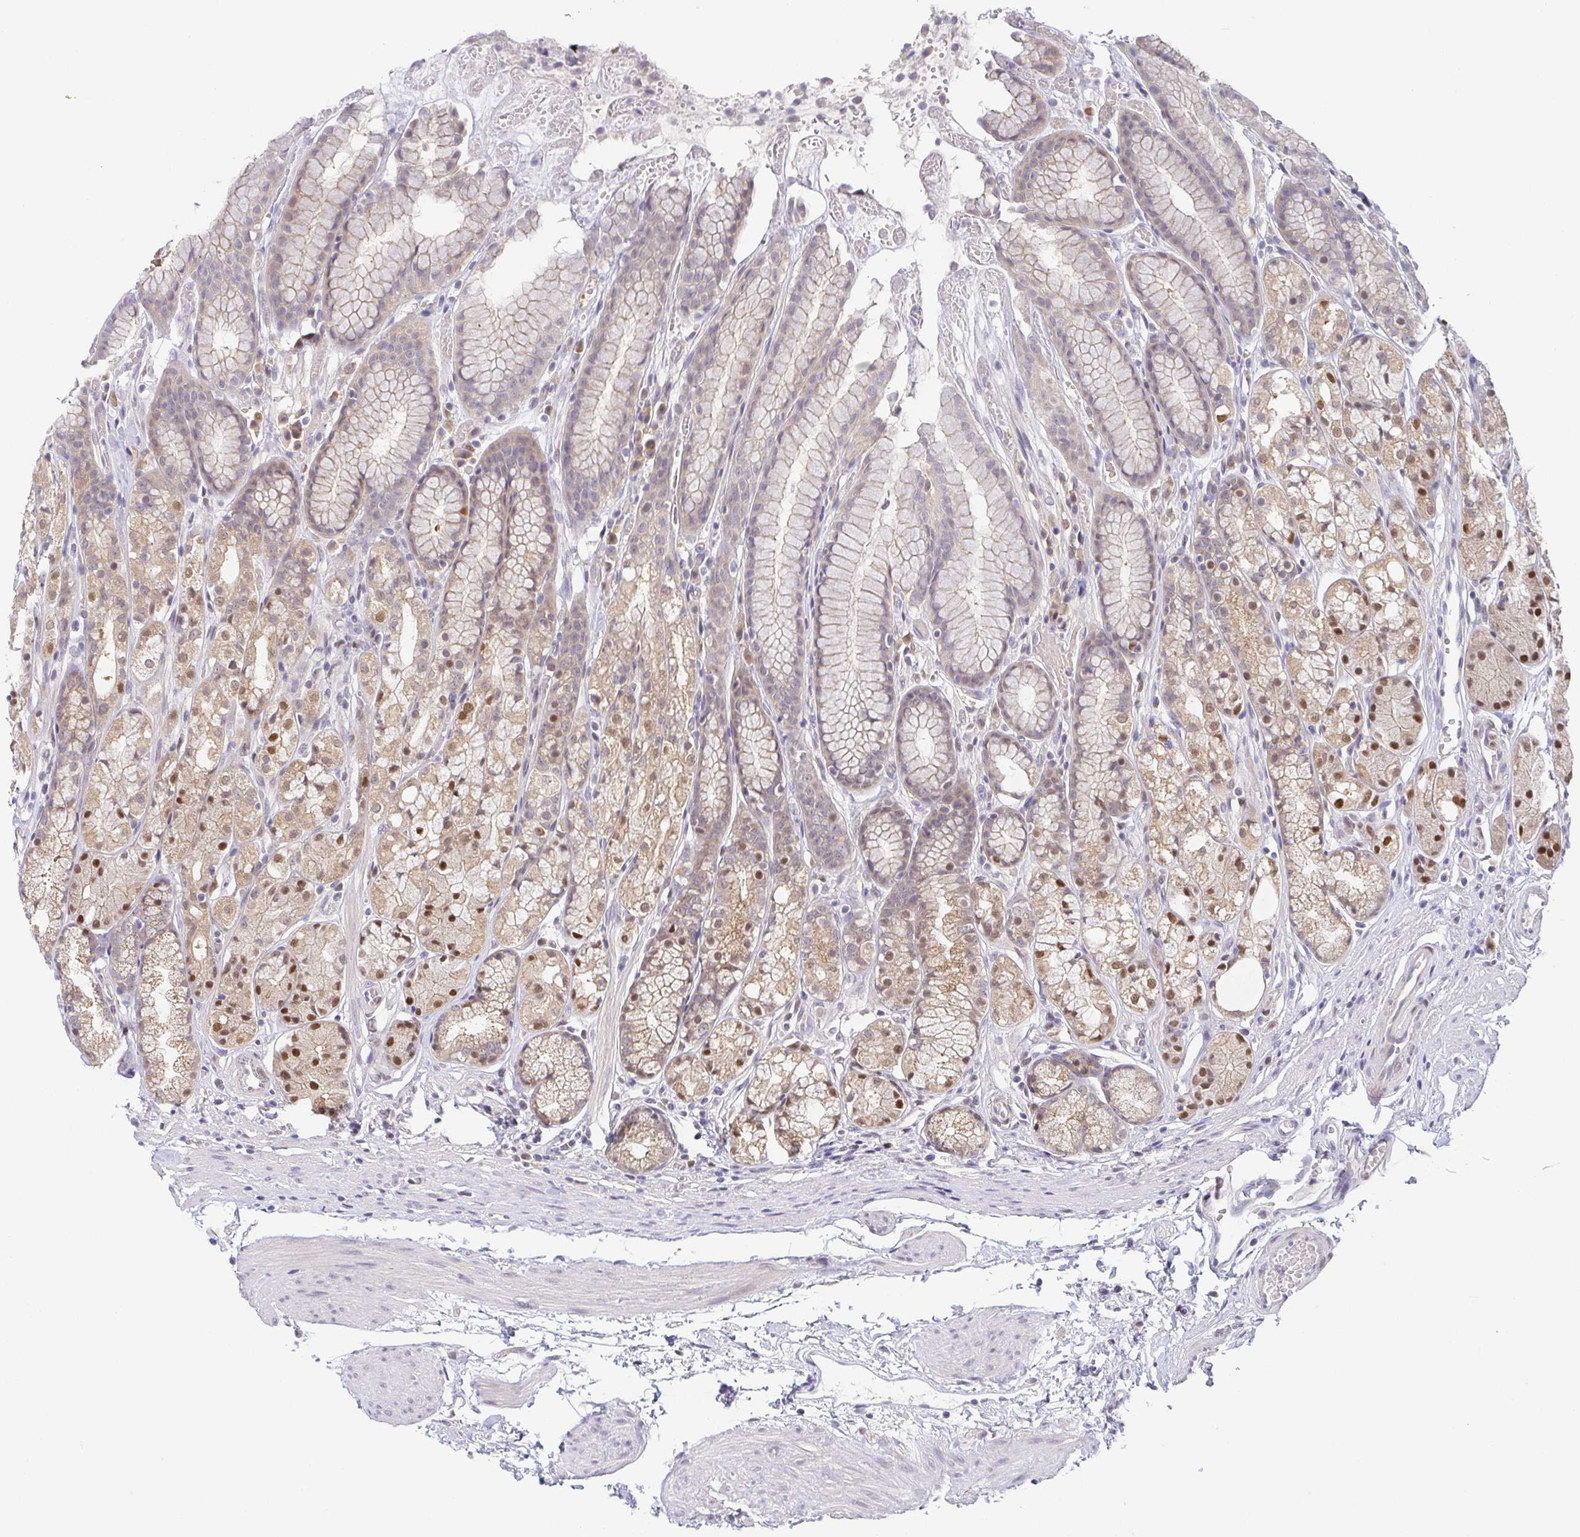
{"staining": {"intensity": "moderate", "quantity": "25%-75%", "location": "cytoplasmic/membranous,nuclear"}, "tissue": "stomach", "cell_type": "Glandular cells", "image_type": "normal", "snomed": [{"axis": "morphology", "description": "Normal tissue, NOS"}, {"axis": "topography", "description": "Smooth muscle"}, {"axis": "topography", "description": "Stomach"}], "caption": "Stomach was stained to show a protein in brown. There is medium levels of moderate cytoplasmic/membranous,nuclear positivity in approximately 25%-75% of glandular cells. The protein is stained brown, and the nuclei are stained in blue (DAB IHC with brightfield microscopy, high magnification).", "gene": "BCL2L1", "patient": {"sex": "male", "age": 70}}